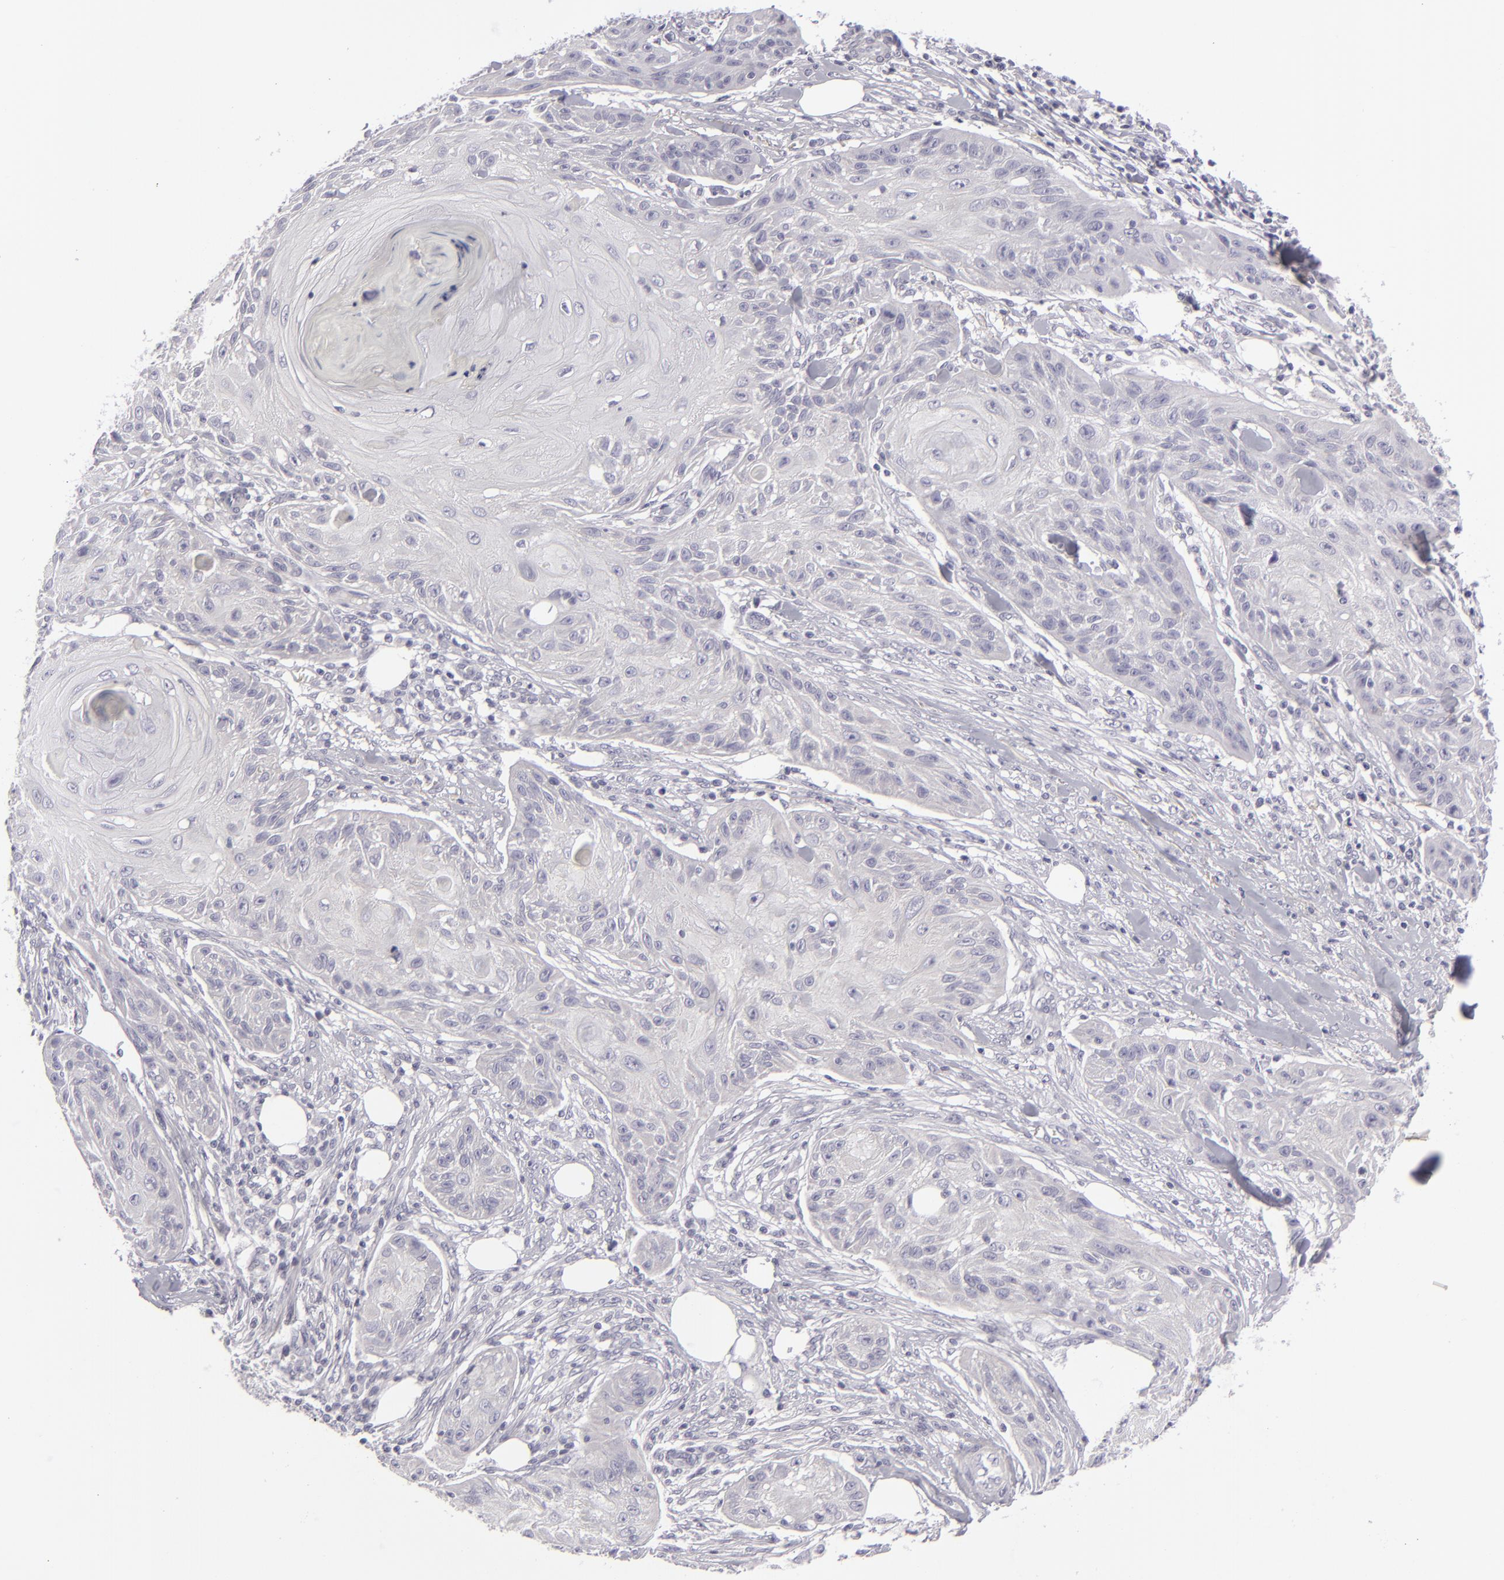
{"staining": {"intensity": "negative", "quantity": "none", "location": "none"}, "tissue": "skin cancer", "cell_type": "Tumor cells", "image_type": "cancer", "snomed": [{"axis": "morphology", "description": "Squamous cell carcinoma, NOS"}, {"axis": "topography", "description": "Skin"}], "caption": "A high-resolution image shows IHC staining of skin cancer, which reveals no significant staining in tumor cells. (DAB immunohistochemistry, high magnification).", "gene": "DLG4", "patient": {"sex": "female", "age": 88}}